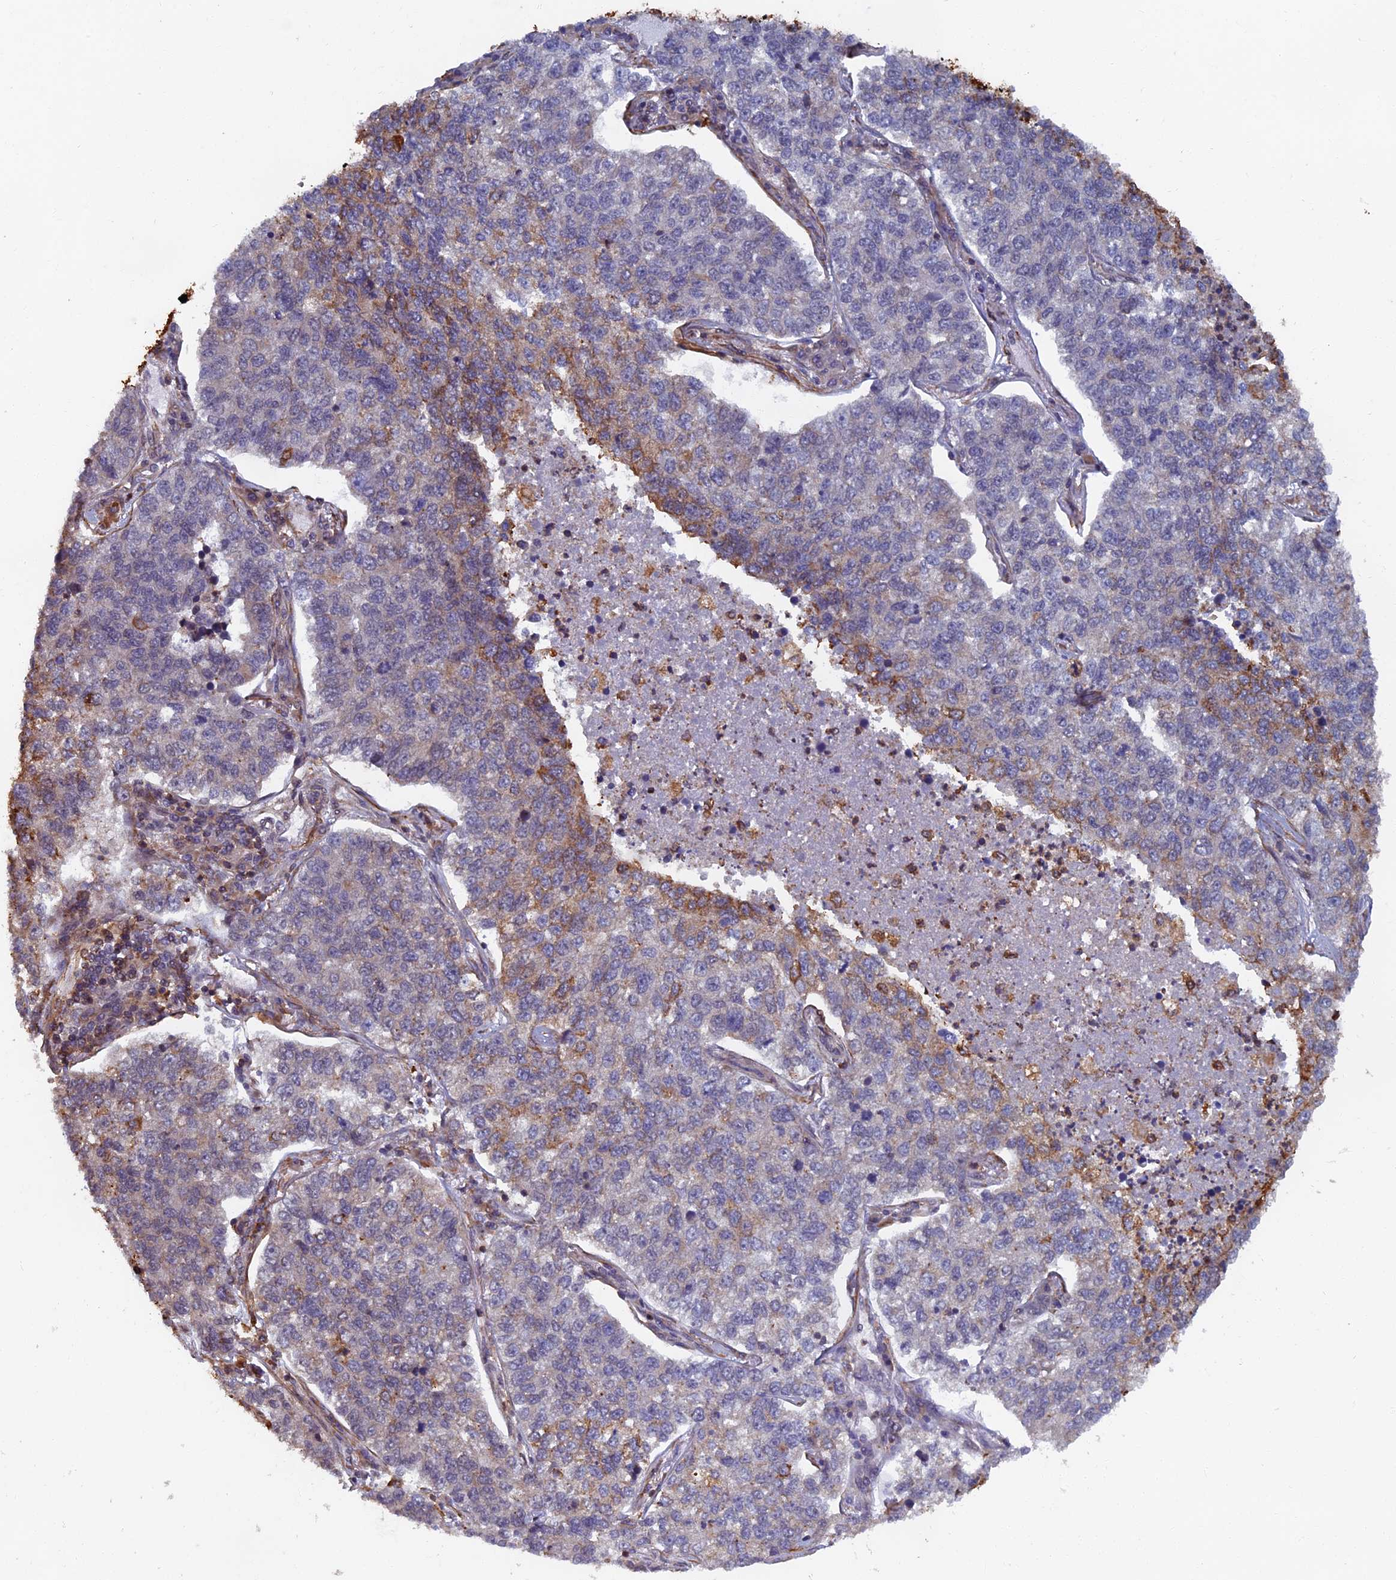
{"staining": {"intensity": "weak", "quantity": "<25%", "location": "cytoplasmic/membranous"}, "tissue": "lung cancer", "cell_type": "Tumor cells", "image_type": "cancer", "snomed": [{"axis": "morphology", "description": "Adenocarcinoma, NOS"}, {"axis": "topography", "description": "Lung"}], "caption": "The histopathology image shows no significant positivity in tumor cells of lung adenocarcinoma.", "gene": "CTDP1", "patient": {"sex": "male", "age": 49}}